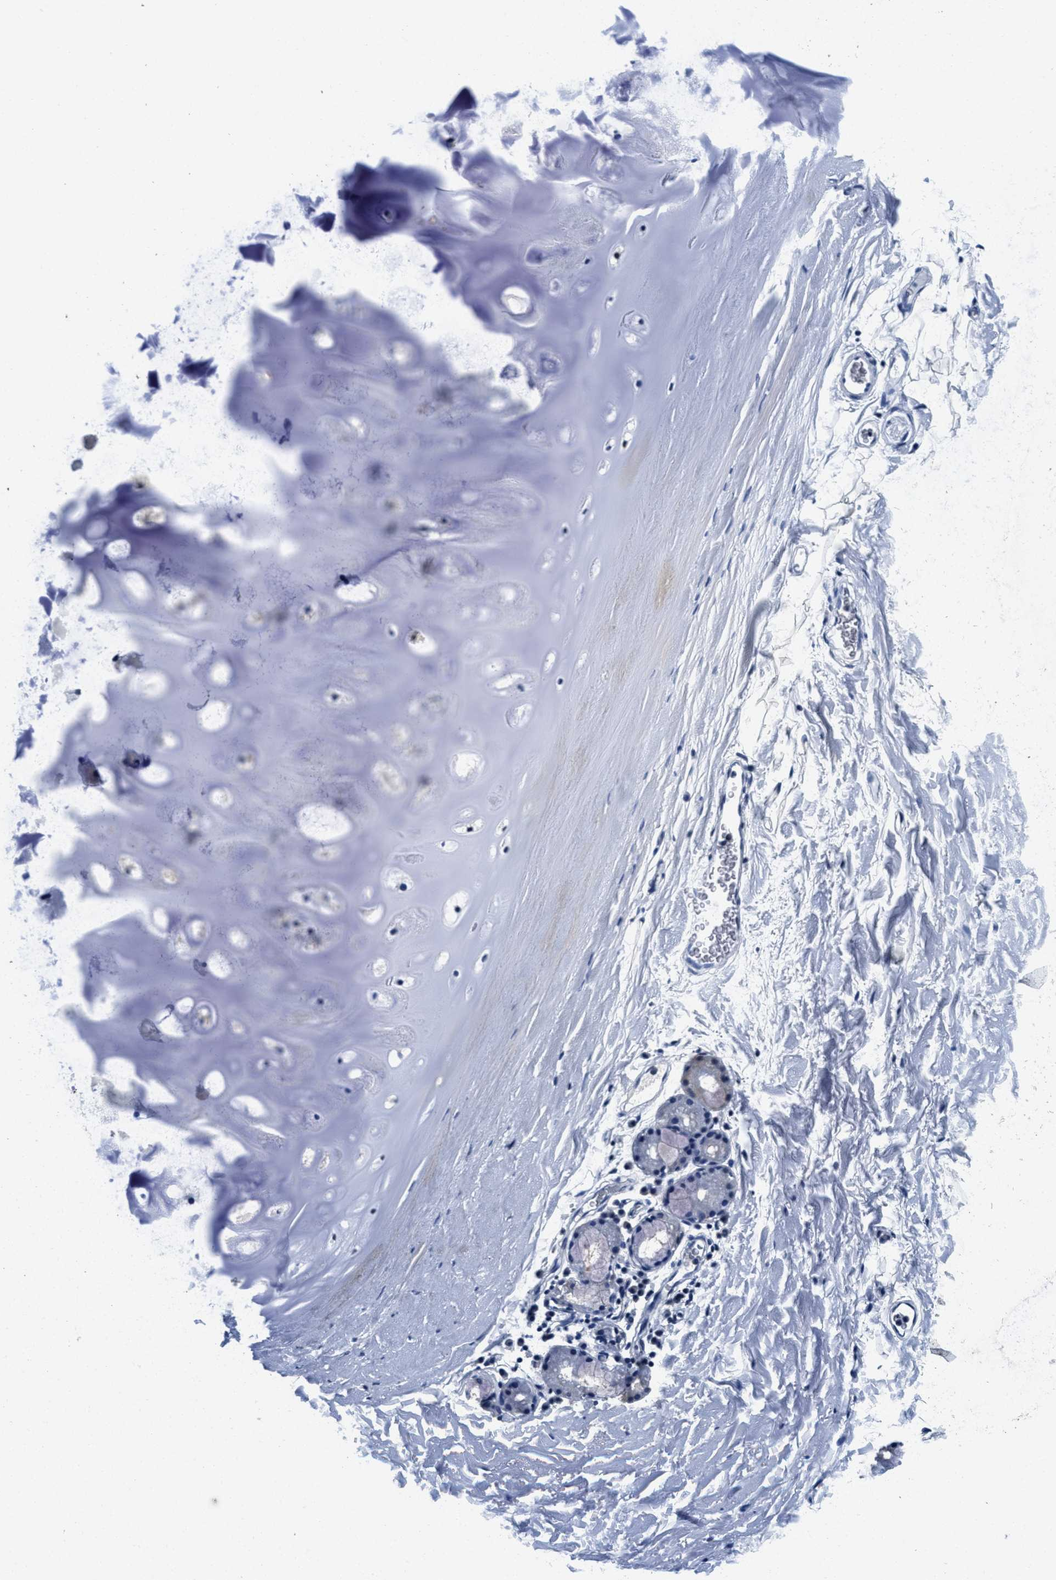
{"staining": {"intensity": "negative", "quantity": "none", "location": "none"}, "tissue": "adipose tissue", "cell_type": "Adipocytes", "image_type": "normal", "snomed": [{"axis": "morphology", "description": "Normal tissue, NOS"}, {"axis": "topography", "description": "Cartilage tissue"}, {"axis": "topography", "description": "Bronchus"}], "caption": "Immunohistochemical staining of normal adipose tissue shows no significant staining in adipocytes.", "gene": "HS3ST2", "patient": {"sex": "female", "age": 53}}